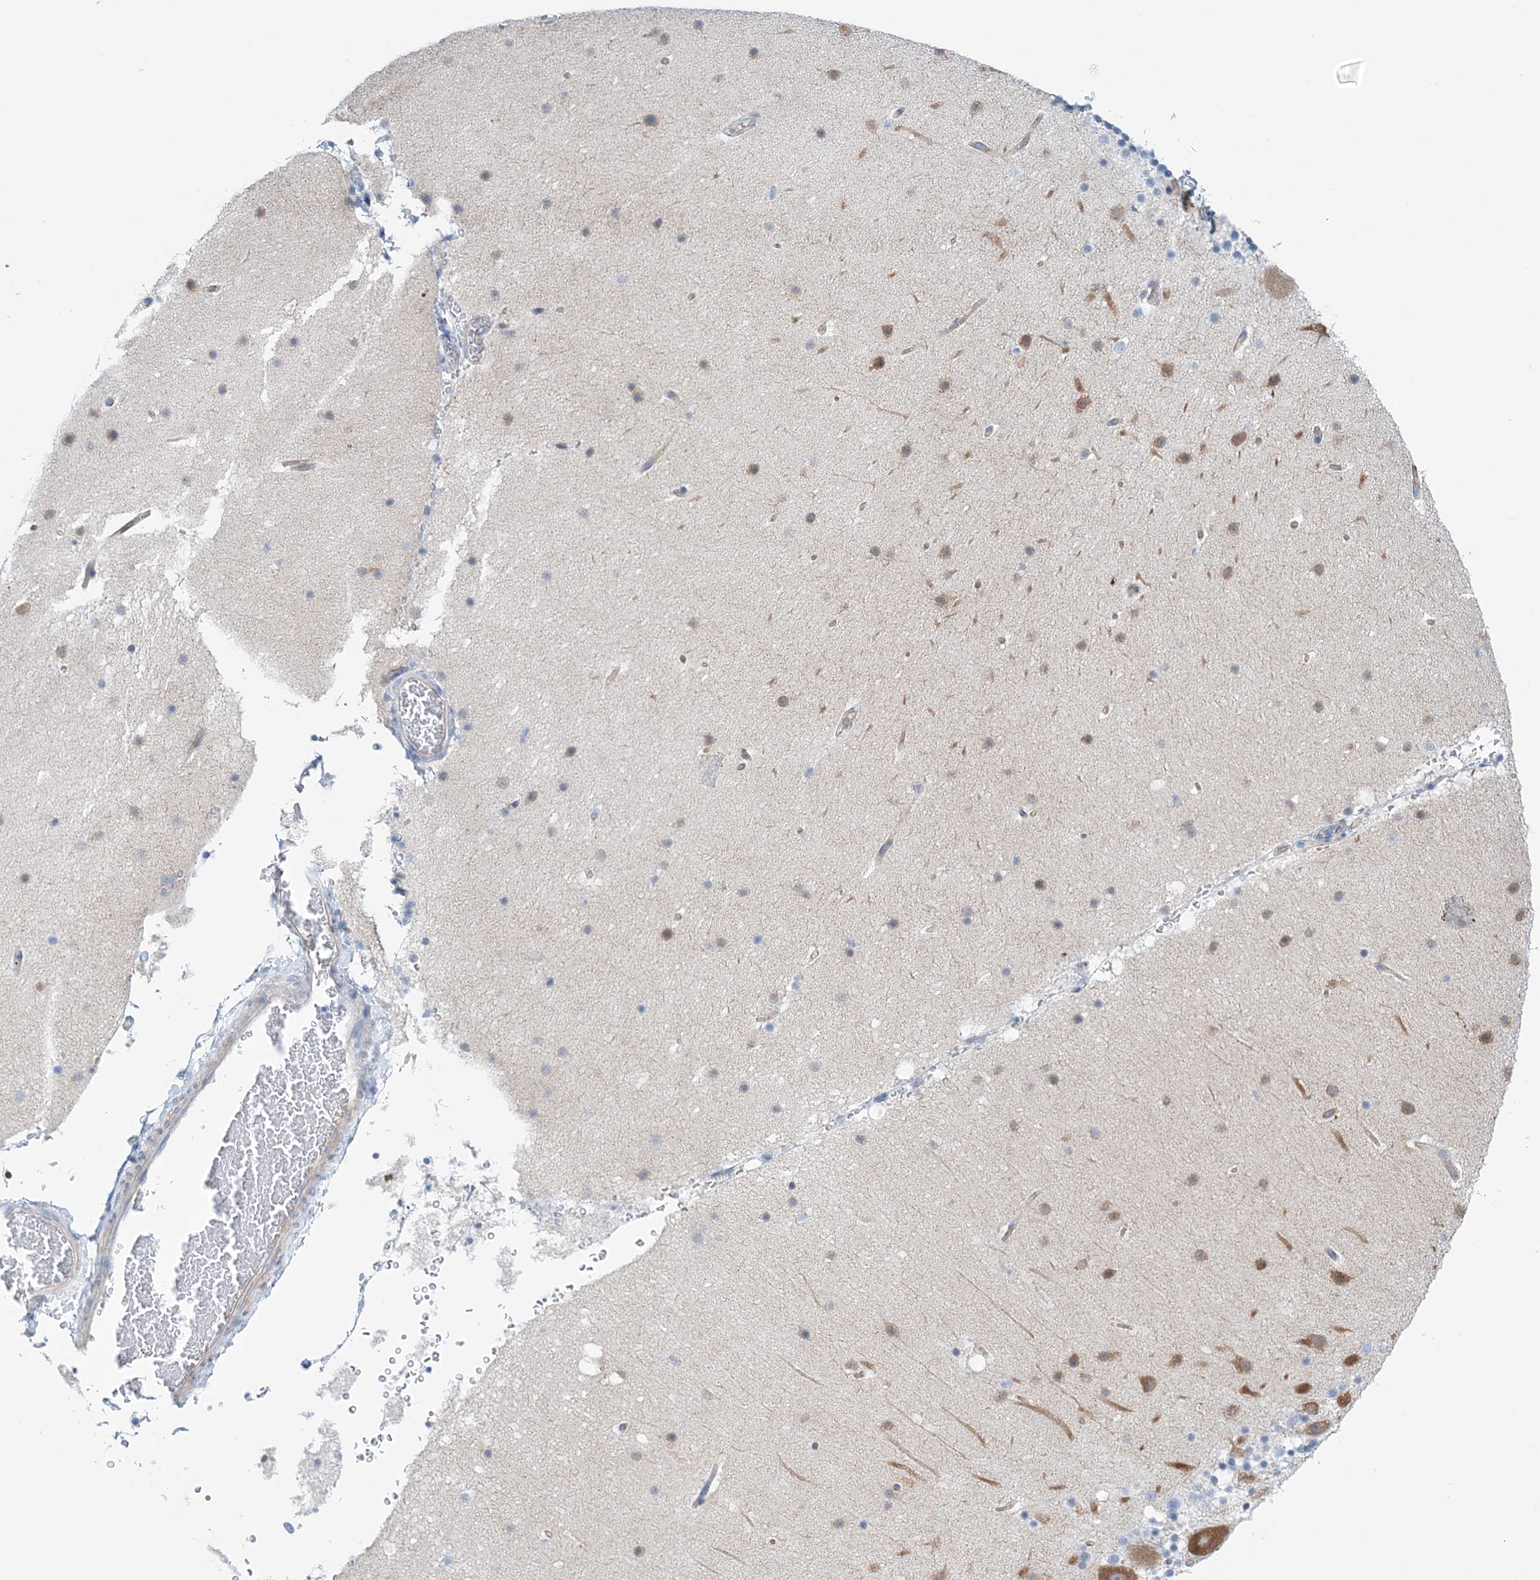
{"staining": {"intensity": "weak", "quantity": "25%-75%", "location": "cytoplasmic/membranous"}, "tissue": "cerebellum", "cell_type": "Cells in granular layer", "image_type": "normal", "snomed": [{"axis": "morphology", "description": "Normal tissue, NOS"}, {"axis": "topography", "description": "Cerebellum"}], "caption": "There is low levels of weak cytoplasmic/membranous staining in cells in granular layer of benign cerebellum, as demonstrated by immunohistochemical staining (brown color).", "gene": "RAB11FIP5", "patient": {"sex": "male", "age": 57}}